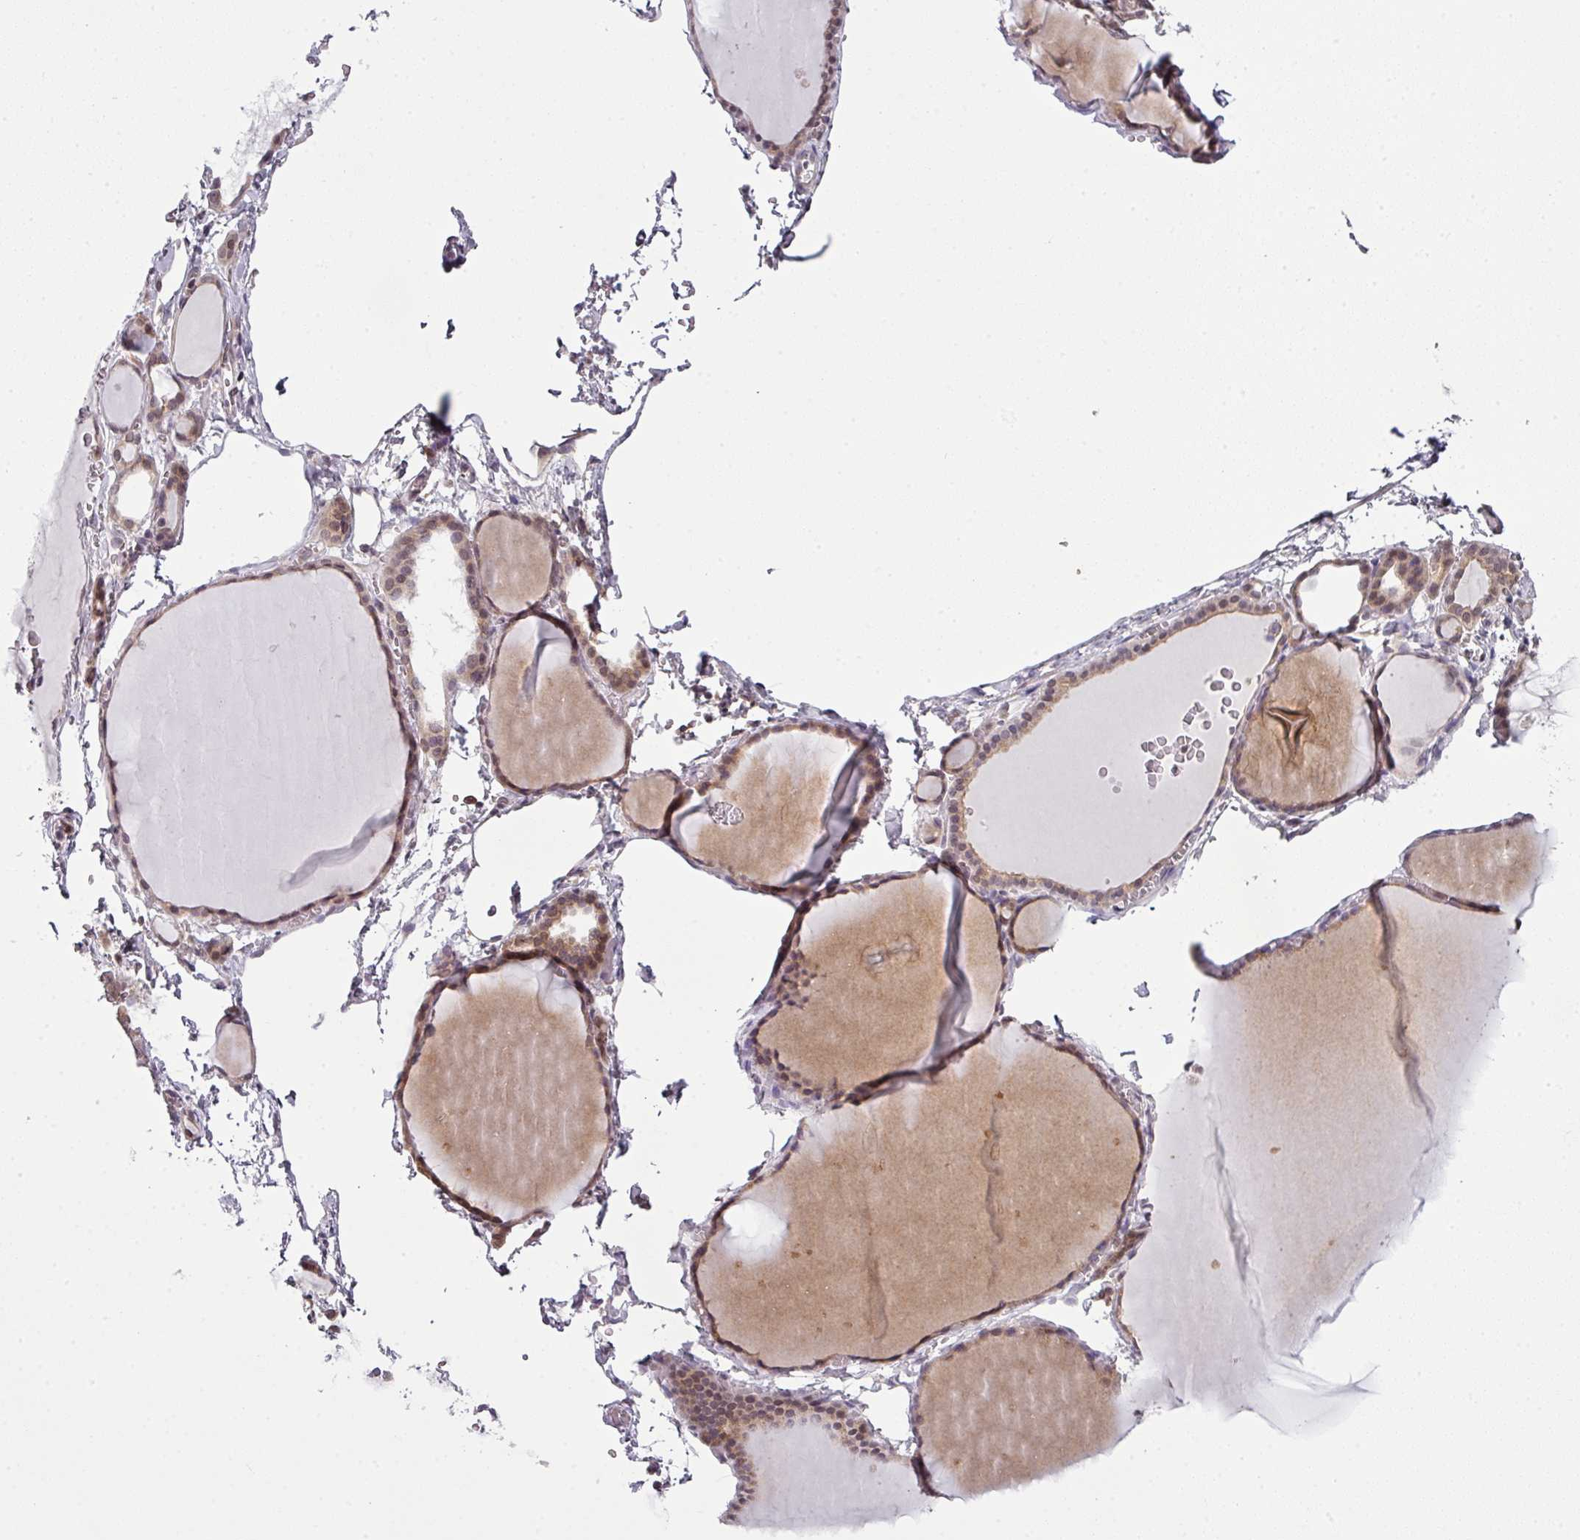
{"staining": {"intensity": "moderate", "quantity": ">75%", "location": "cytoplasmic/membranous,nuclear"}, "tissue": "thyroid gland", "cell_type": "Glandular cells", "image_type": "normal", "snomed": [{"axis": "morphology", "description": "Normal tissue, NOS"}, {"axis": "topography", "description": "Thyroid gland"}], "caption": "Normal thyroid gland displays moderate cytoplasmic/membranous,nuclear positivity in approximately >75% of glandular cells, visualized by immunohistochemistry. The staining was performed using DAB (3,3'-diaminobenzidine), with brown indicating positive protein expression. Nuclei are stained blue with hematoxylin.", "gene": "DERPC", "patient": {"sex": "female", "age": 49}}